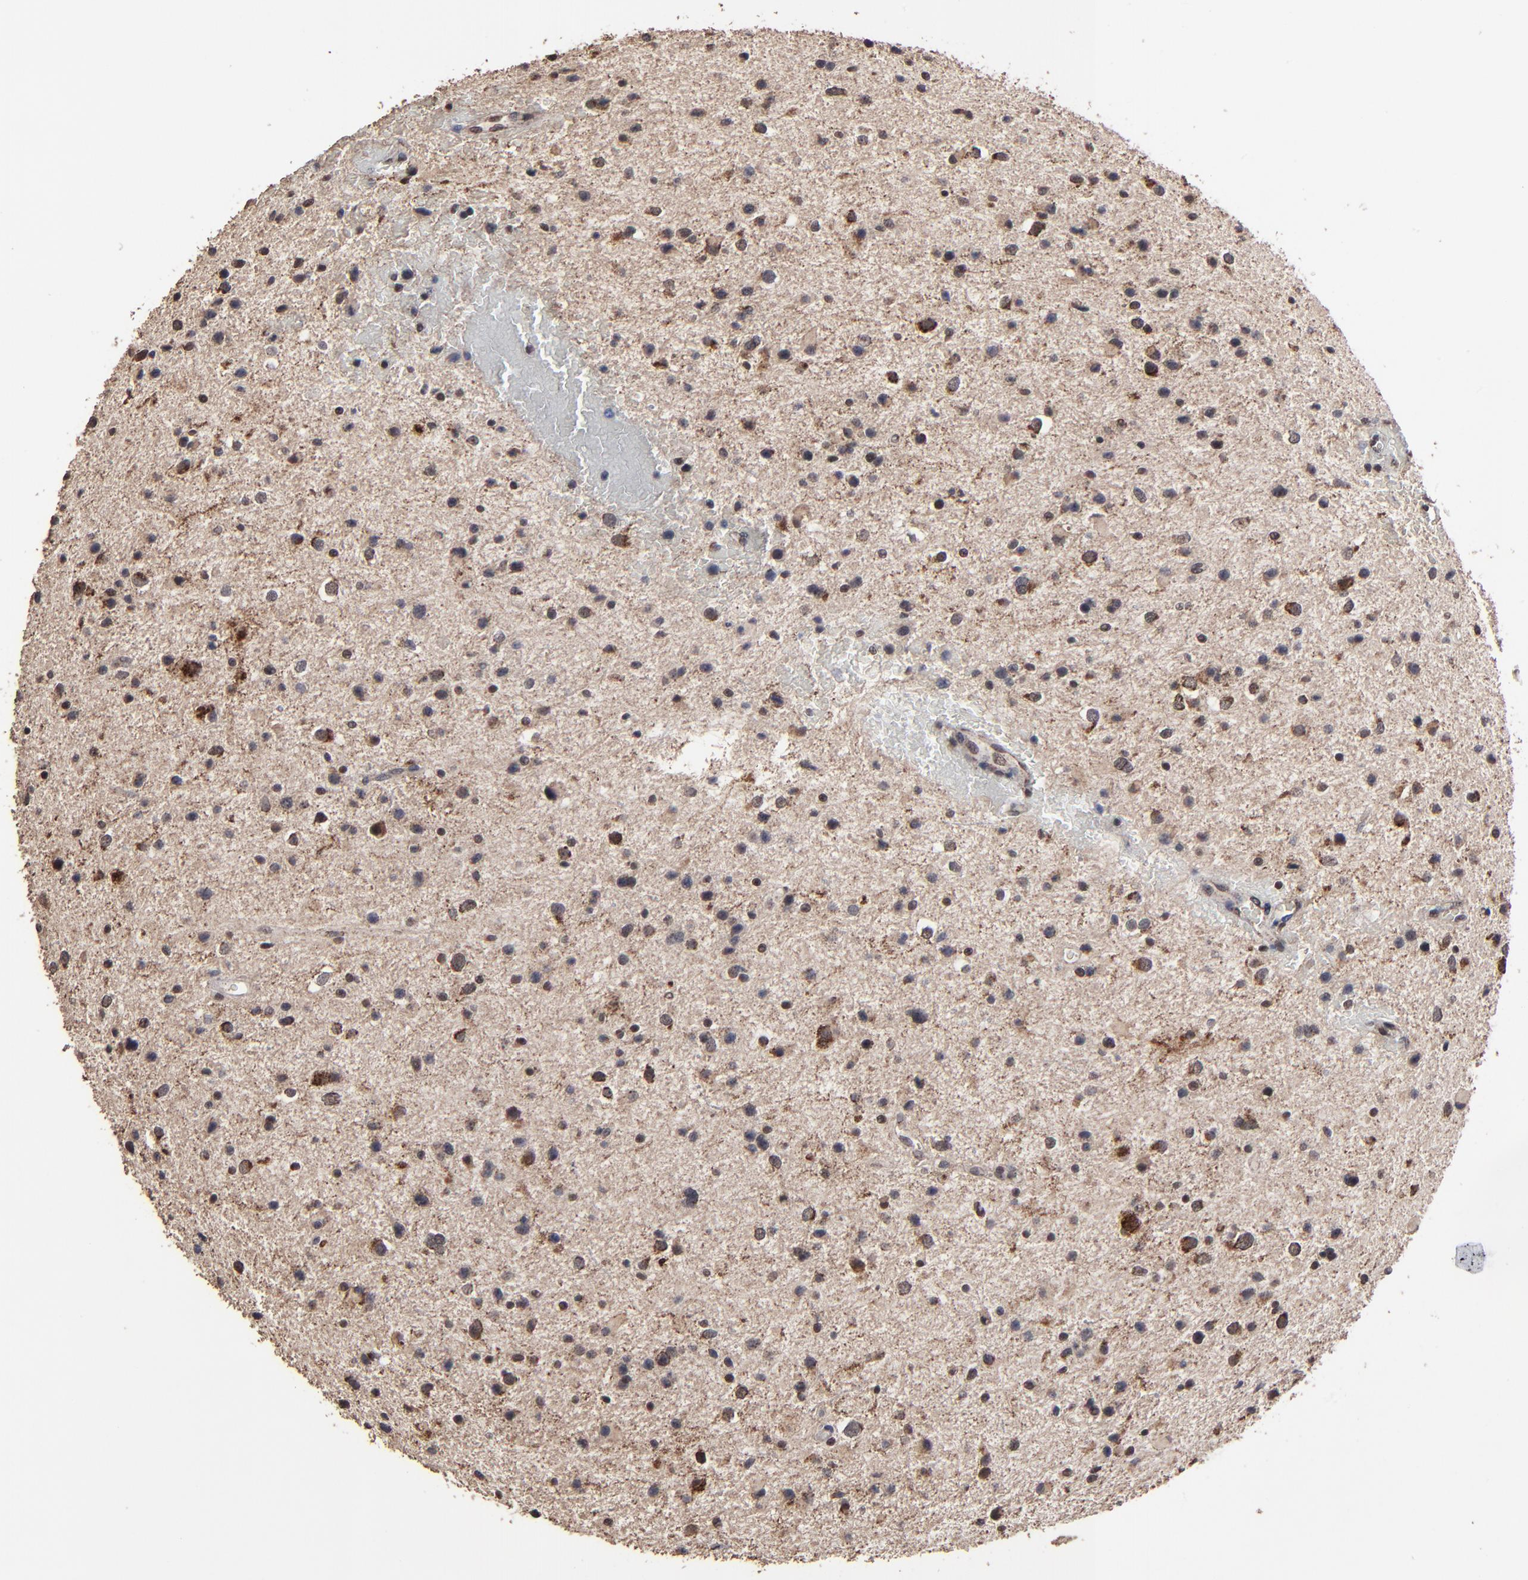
{"staining": {"intensity": "moderate", "quantity": "<25%", "location": "cytoplasmic/membranous"}, "tissue": "glioma", "cell_type": "Tumor cells", "image_type": "cancer", "snomed": [{"axis": "morphology", "description": "Glioma, malignant, Low grade"}, {"axis": "topography", "description": "Brain"}], "caption": "High-power microscopy captured an immunohistochemistry (IHC) histopathology image of glioma, revealing moderate cytoplasmic/membranous positivity in about <25% of tumor cells.", "gene": "BNIP3", "patient": {"sex": "female", "age": 32}}